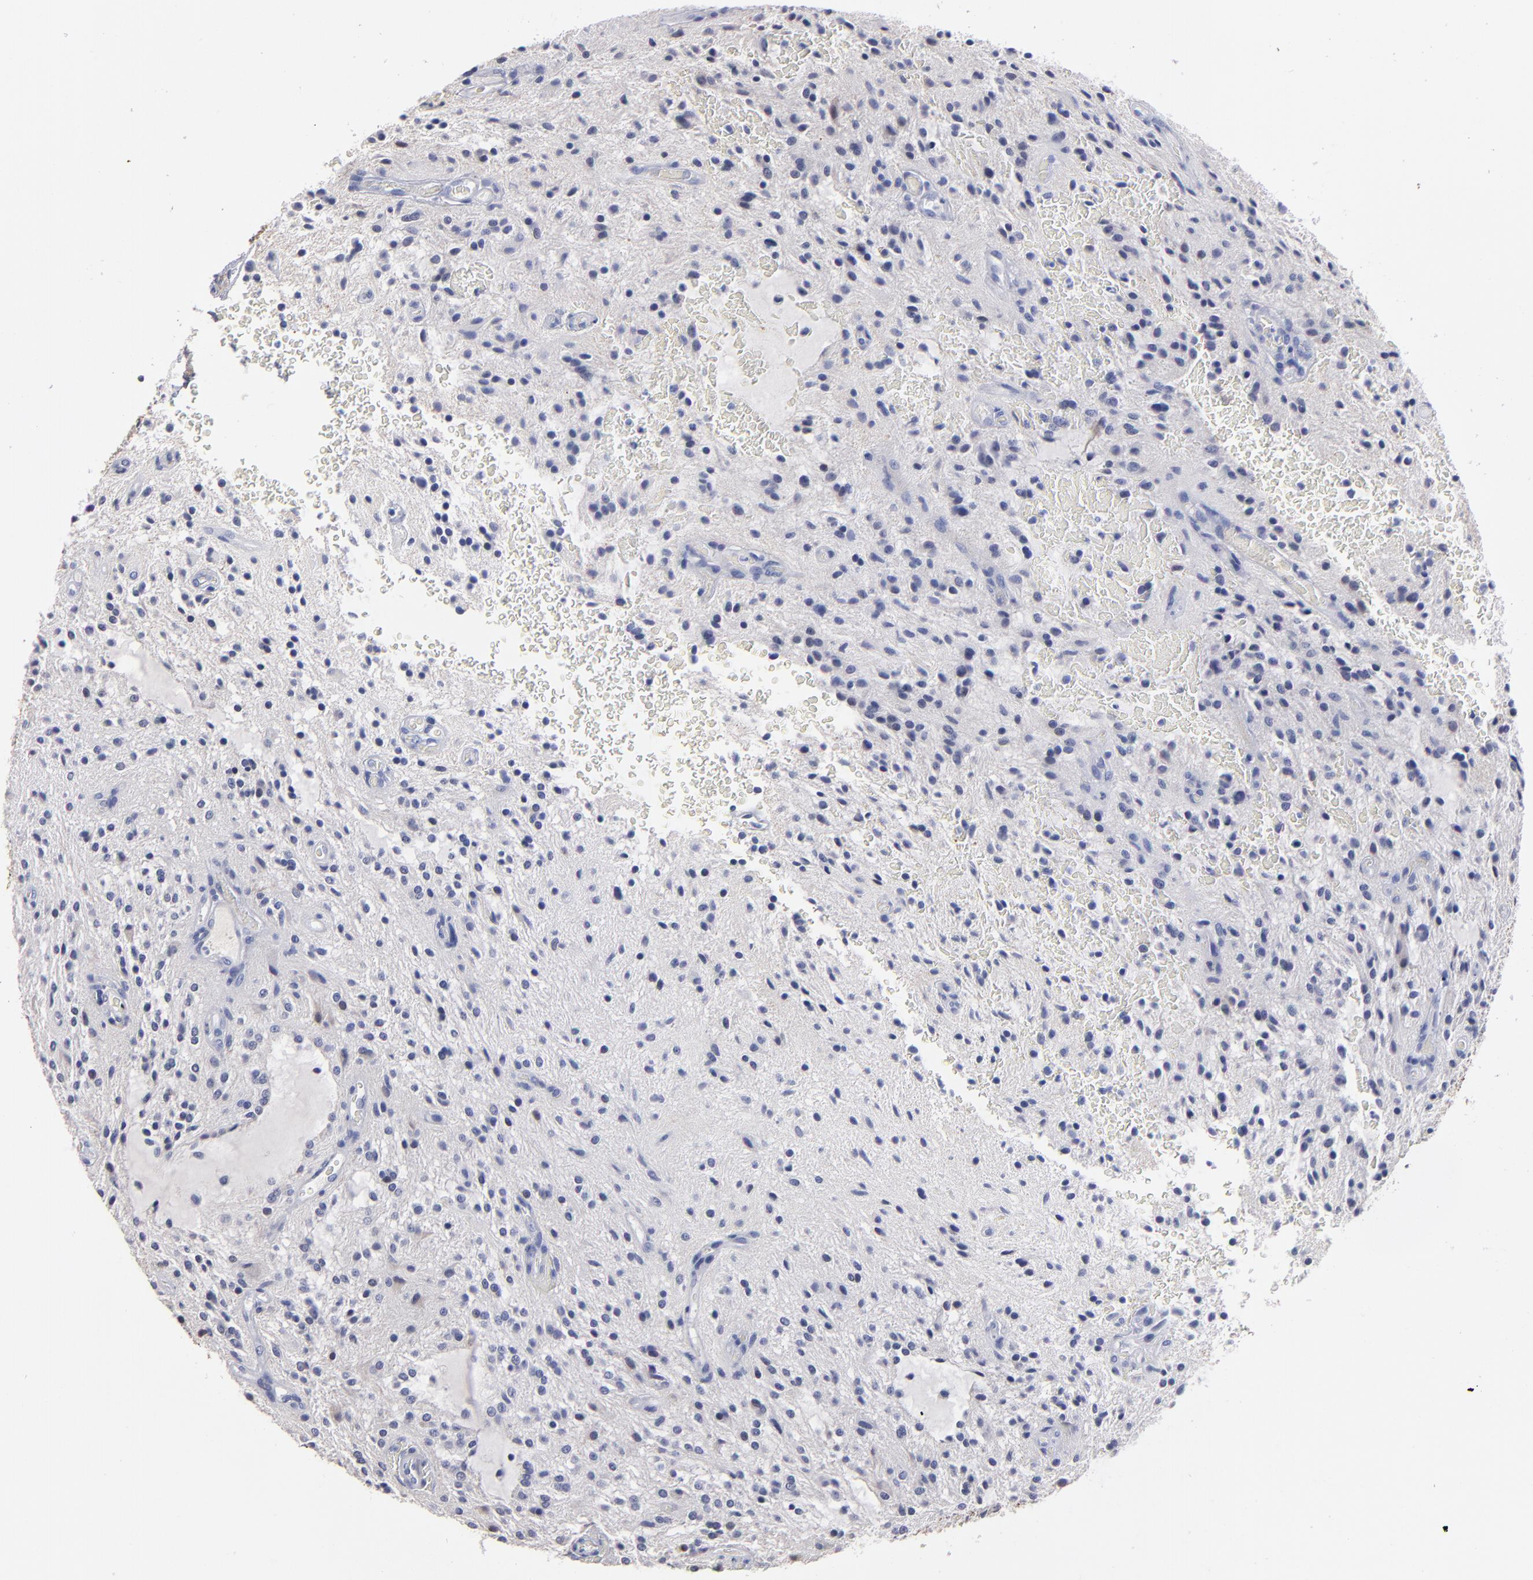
{"staining": {"intensity": "negative", "quantity": "none", "location": "none"}, "tissue": "glioma", "cell_type": "Tumor cells", "image_type": "cancer", "snomed": [{"axis": "morphology", "description": "Glioma, malignant, NOS"}, {"axis": "topography", "description": "Cerebellum"}], "caption": "A photomicrograph of glioma stained for a protein demonstrates no brown staining in tumor cells.", "gene": "FABP4", "patient": {"sex": "female", "age": 10}}